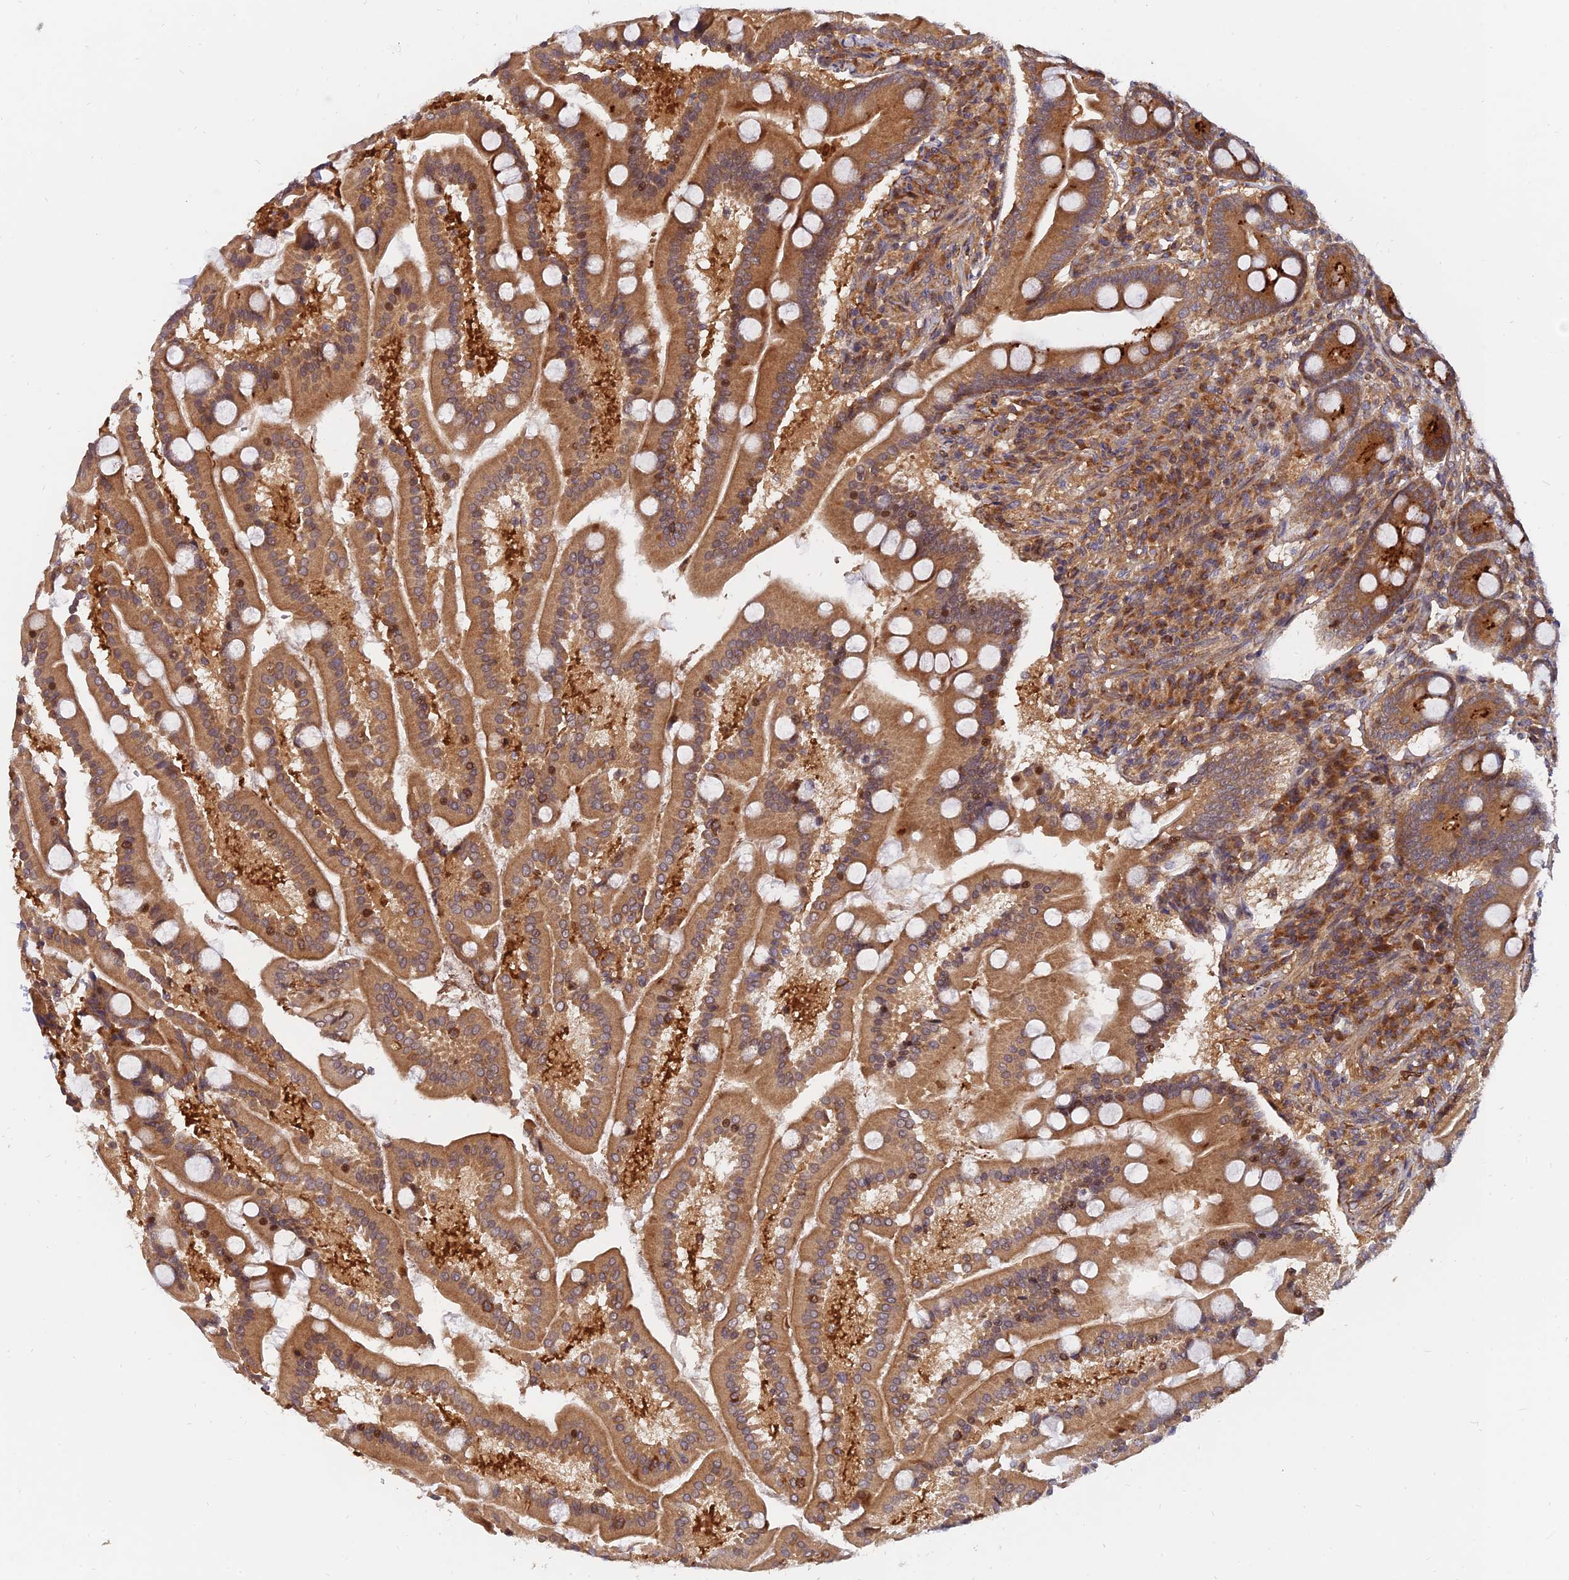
{"staining": {"intensity": "moderate", "quantity": ">75%", "location": "cytoplasmic/membranous,nuclear"}, "tissue": "duodenum", "cell_type": "Glandular cells", "image_type": "normal", "snomed": [{"axis": "morphology", "description": "Normal tissue, NOS"}, {"axis": "topography", "description": "Duodenum"}], "caption": "Immunohistochemistry (IHC) of normal human duodenum displays medium levels of moderate cytoplasmic/membranous,nuclear positivity in approximately >75% of glandular cells.", "gene": "WDR41", "patient": {"sex": "male", "age": 50}}